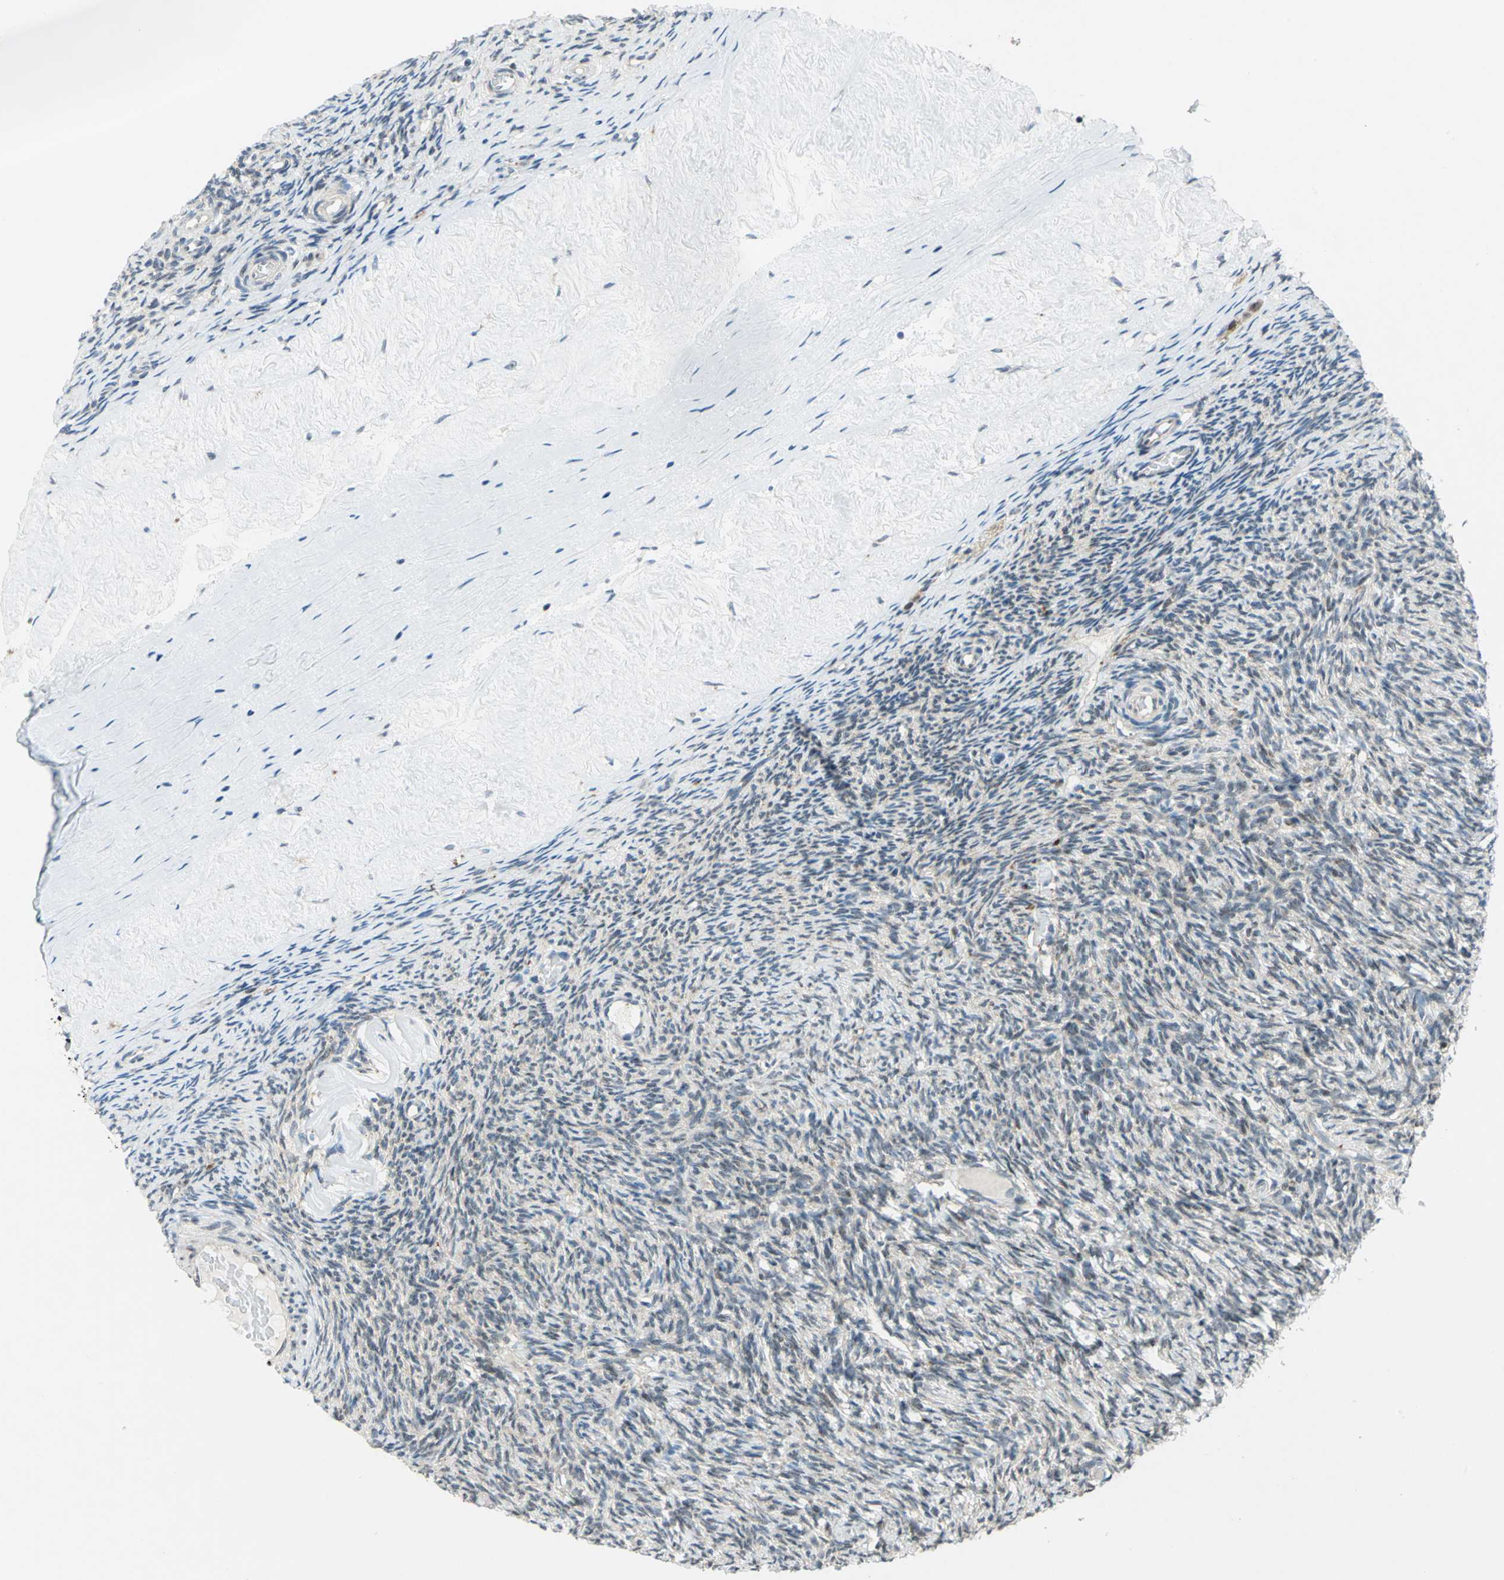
{"staining": {"intensity": "negative", "quantity": "none", "location": "none"}, "tissue": "ovary", "cell_type": "Follicle cells", "image_type": "normal", "snomed": [{"axis": "morphology", "description": "Normal tissue, NOS"}, {"axis": "topography", "description": "Ovary"}], "caption": "Protein analysis of normal ovary demonstrates no significant staining in follicle cells.", "gene": "PIN1", "patient": {"sex": "female", "age": 60}}